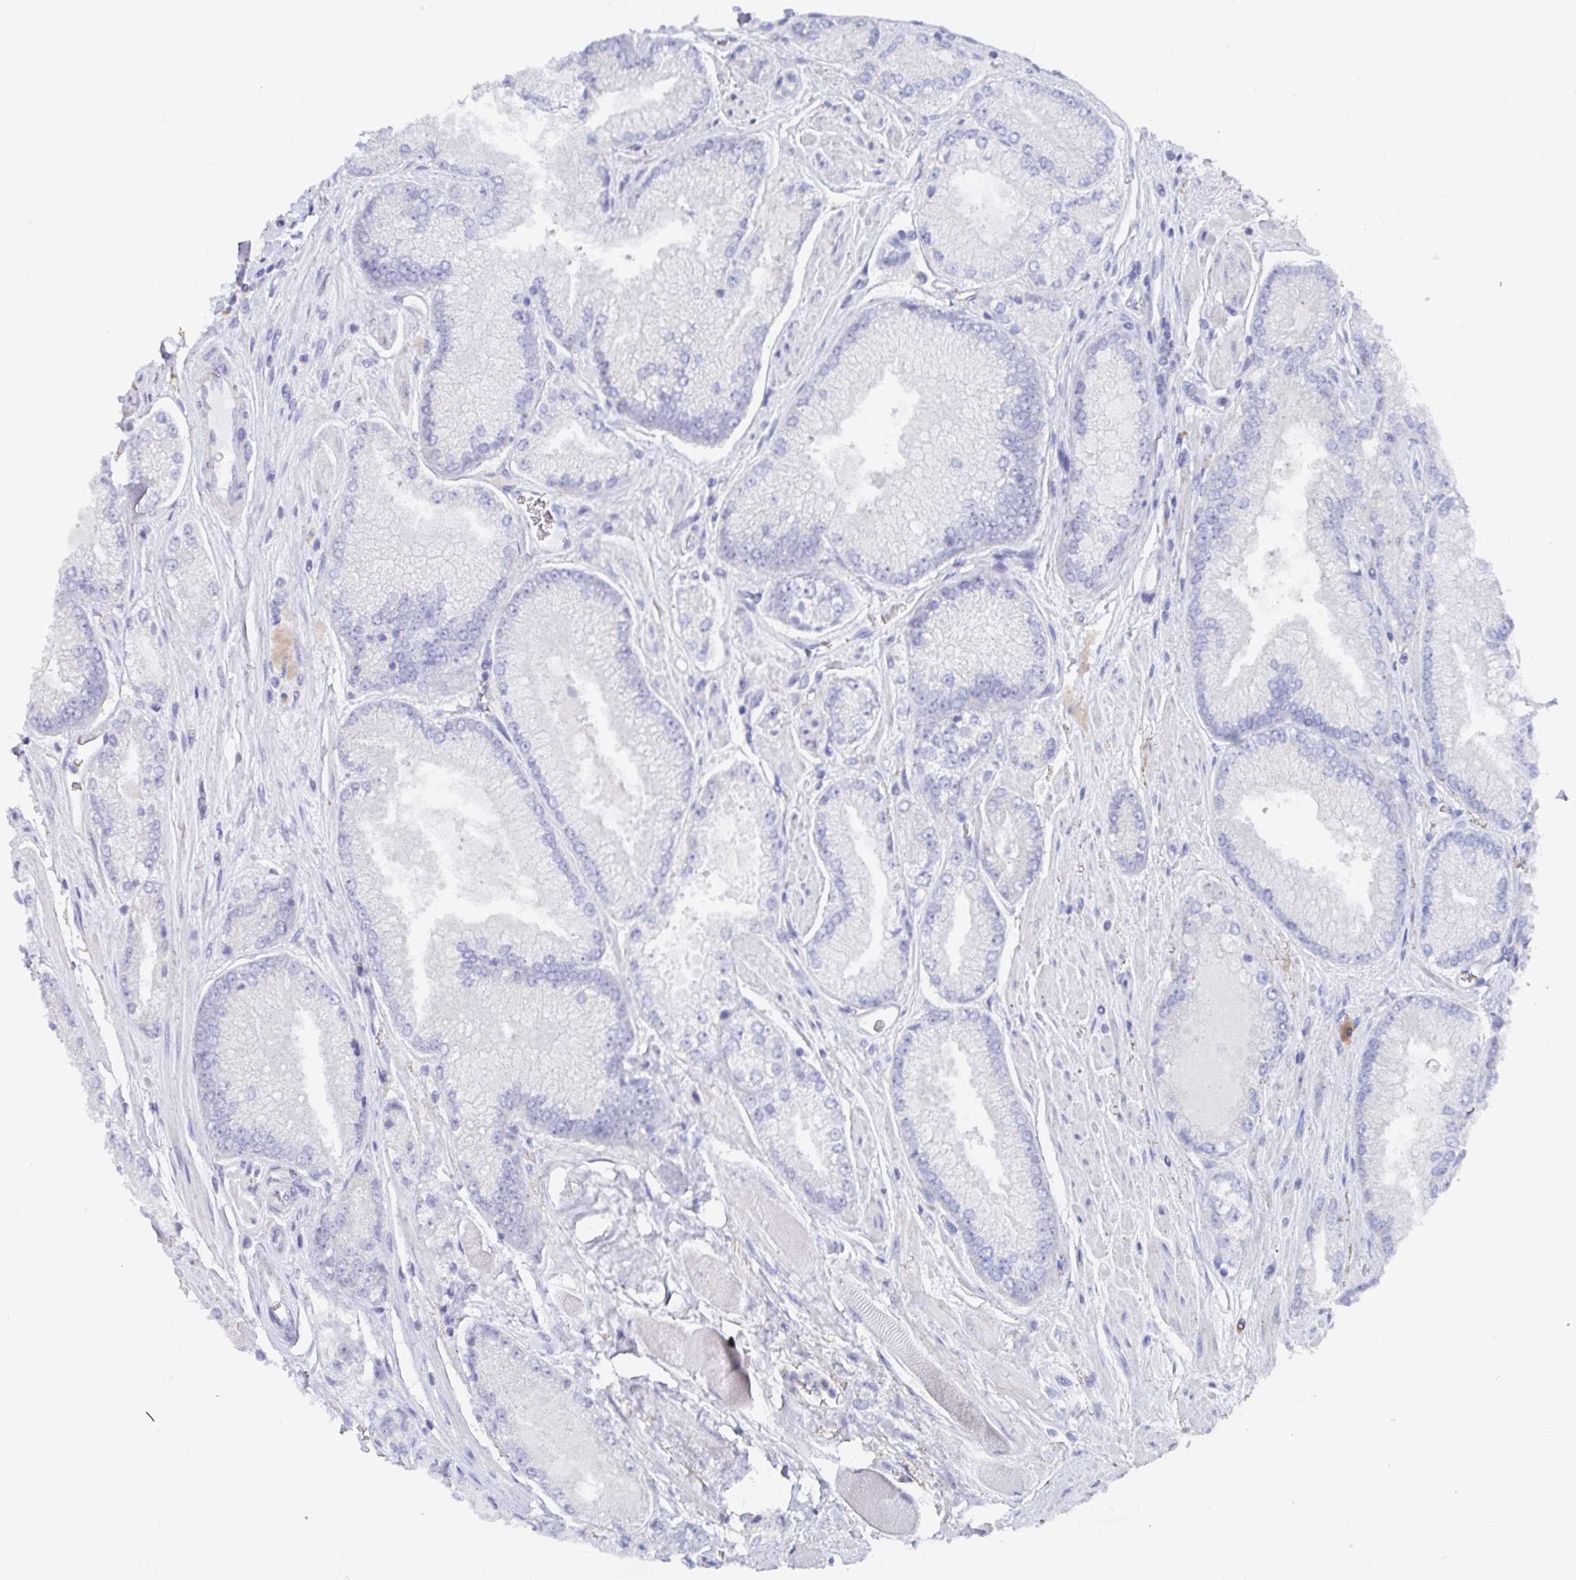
{"staining": {"intensity": "negative", "quantity": "none", "location": "none"}, "tissue": "prostate cancer", "cell_type": "Tumor cells", "image_type": "cancer", "snomed": [{"axis": "morphology", "description": "Adenocarcinoma, Low grade"}, {"axis": "topography", "description": "Prostate"}], "caption": "IHC image of low-grade adenocarcinoma (prostate) stained for a protein (brown), which reveals no positivity in tumor cells. The staining was performed using DAB (3,3'-diaminobenzidine) to visualize the protein expression in brown, while the nuclei were stained in blue with hematoxylin (Magnification: 20x).", "gene": "KCNK5", "patient": {"sex": "male", "age": 67}}